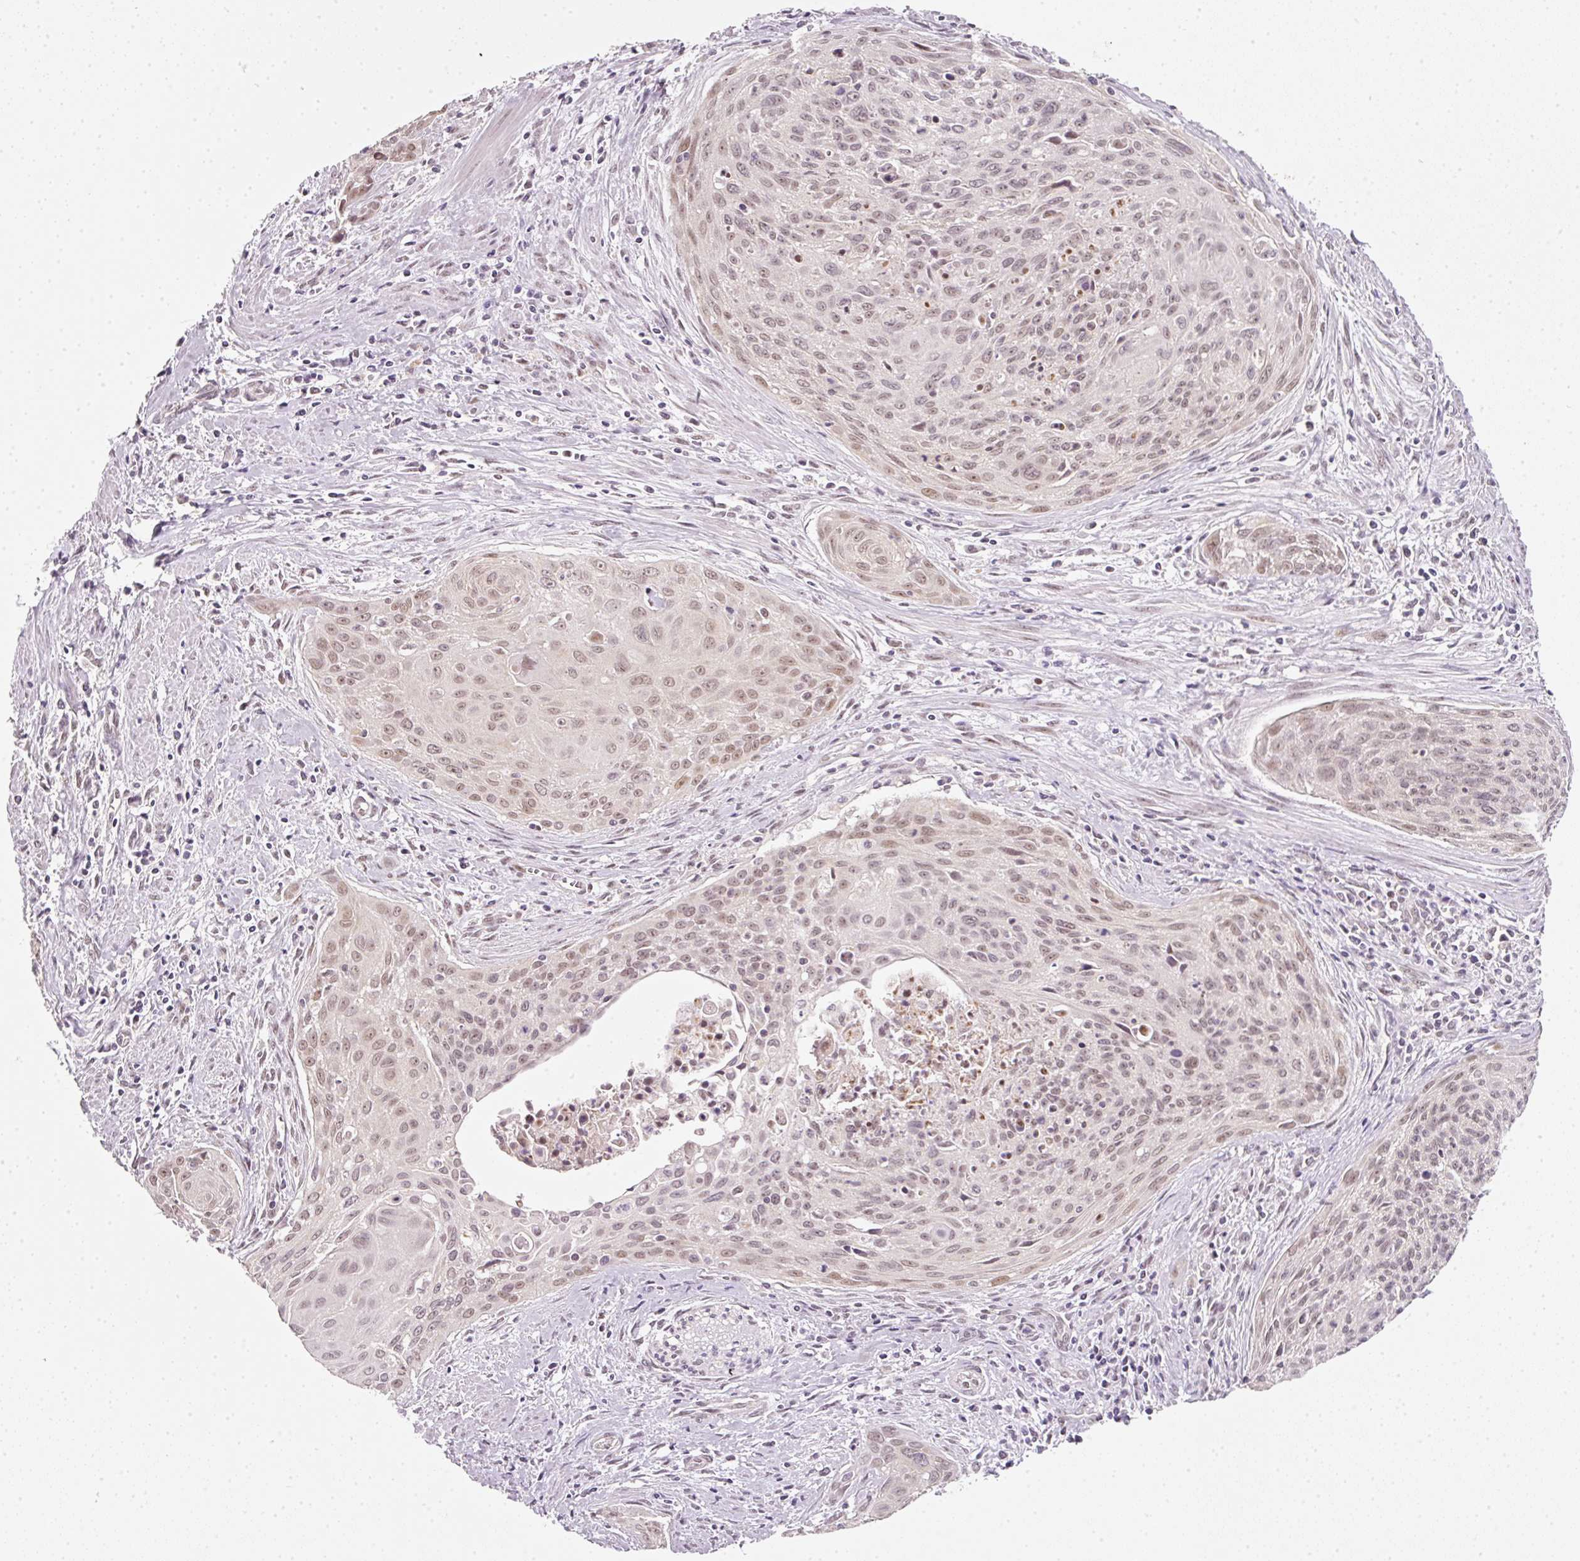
{"staining": {"intensity": "weak", "quantity": ">75%", "location": "nuclear"}, "tissue": "cervical cancer", "cell_type": "Tumor cells", "image_type": "cancer", "snomed": [{"axis": "morphology", "description": "Squamous cell carcinoma, NOS"}, {"axis": "topography", "description": "Cervix"}], "caption": "Protein expression analysis of cervical cancer (squamous cell carcinoma) displays weak nuclear positivity in approximately >75% of tumor cells.", "gene": "FSTL3", "patient": {"sex": "female", "age": 55}}